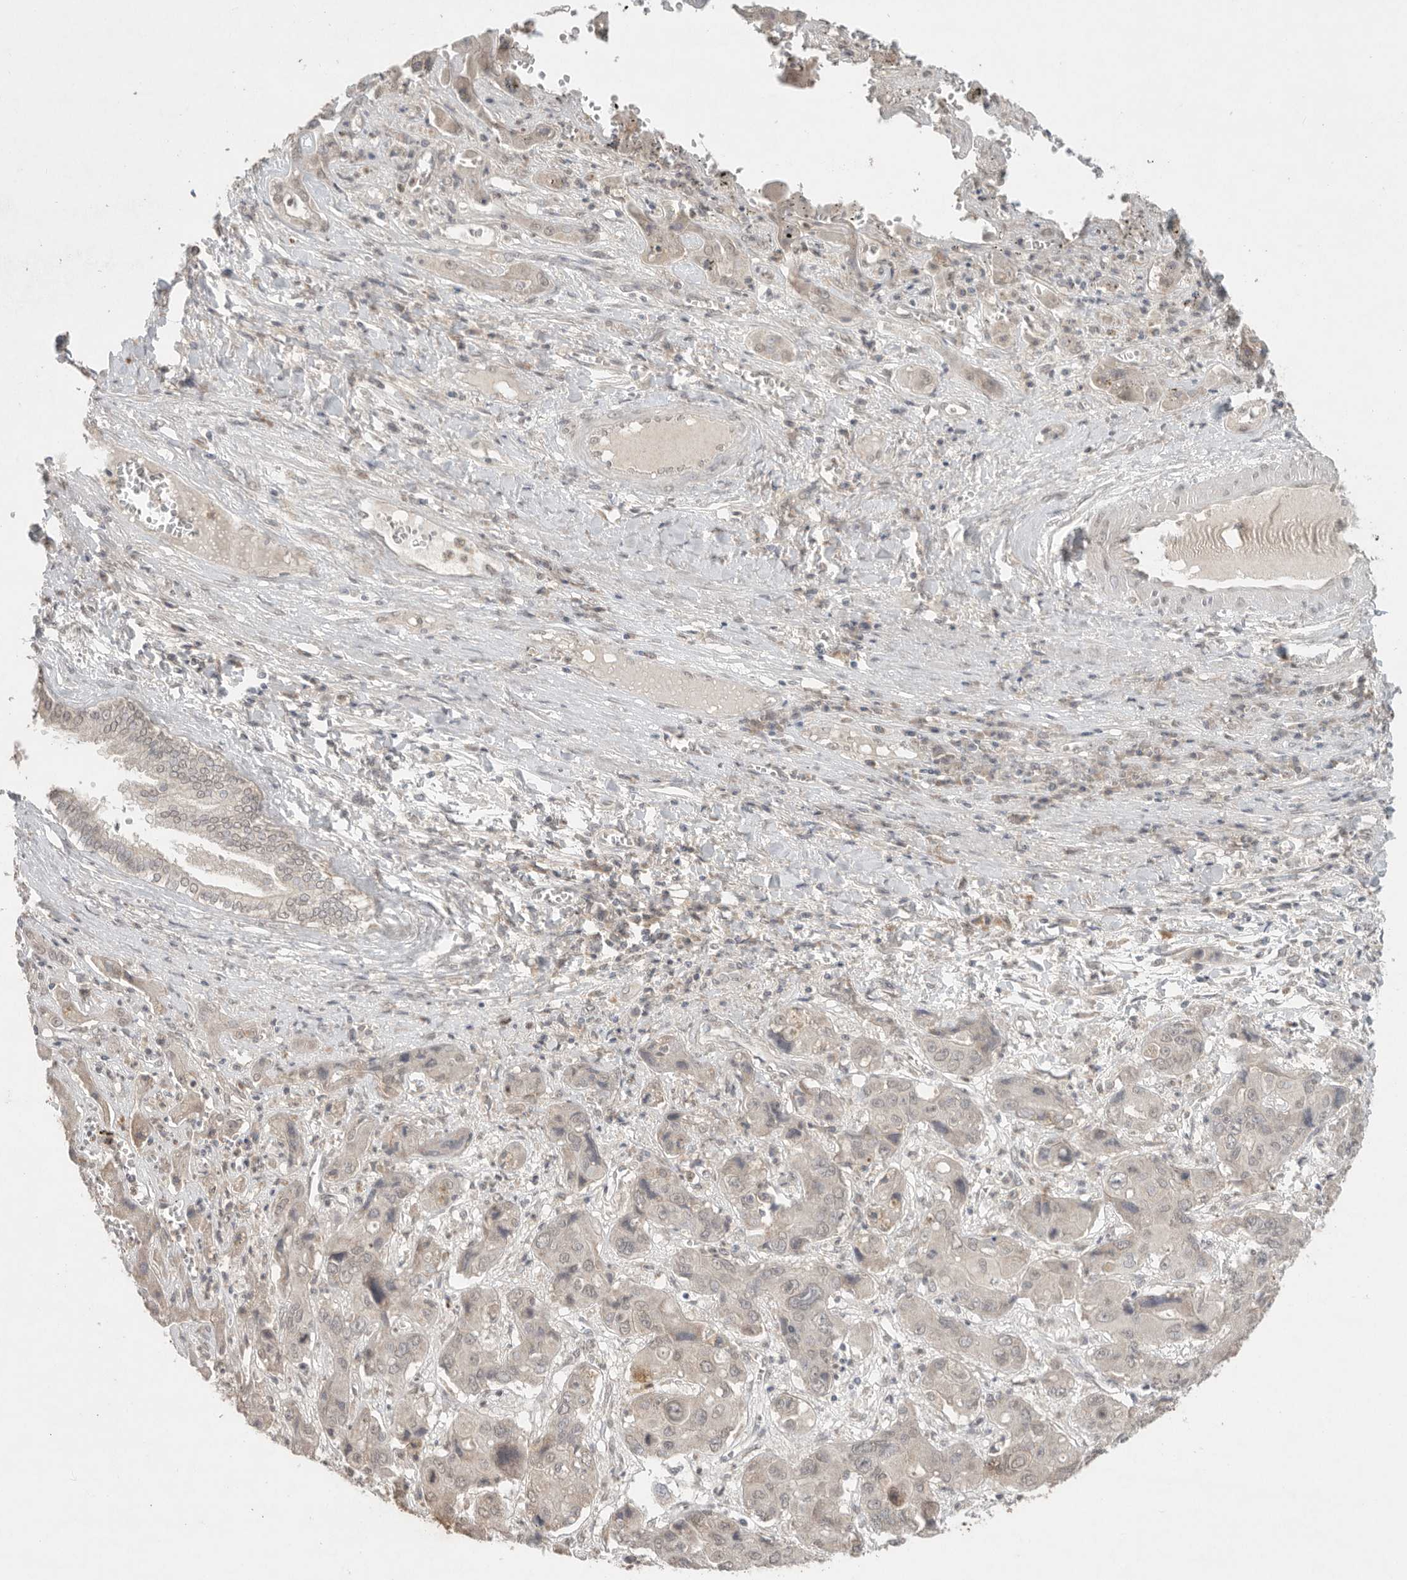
{"staining": {"intensity": "weak", "quantity": "25%-75%", "location": "nuclear"}, "tissue": "liver cancer", "cell_type": "Tumor cells", "image_type": "cancer", "snomed": [{"axis": "morphology", "description": "Cholangiocarcinoma"}, {"axis": "topography", "description": "Liver"}], "caption": "IHC of human liver cancer displays low levels of weak nuclear positivity in approximately 25%-75% of tumor cells.", "gene": "KLK5", "patient": {"sex": "male", "age": 67}}